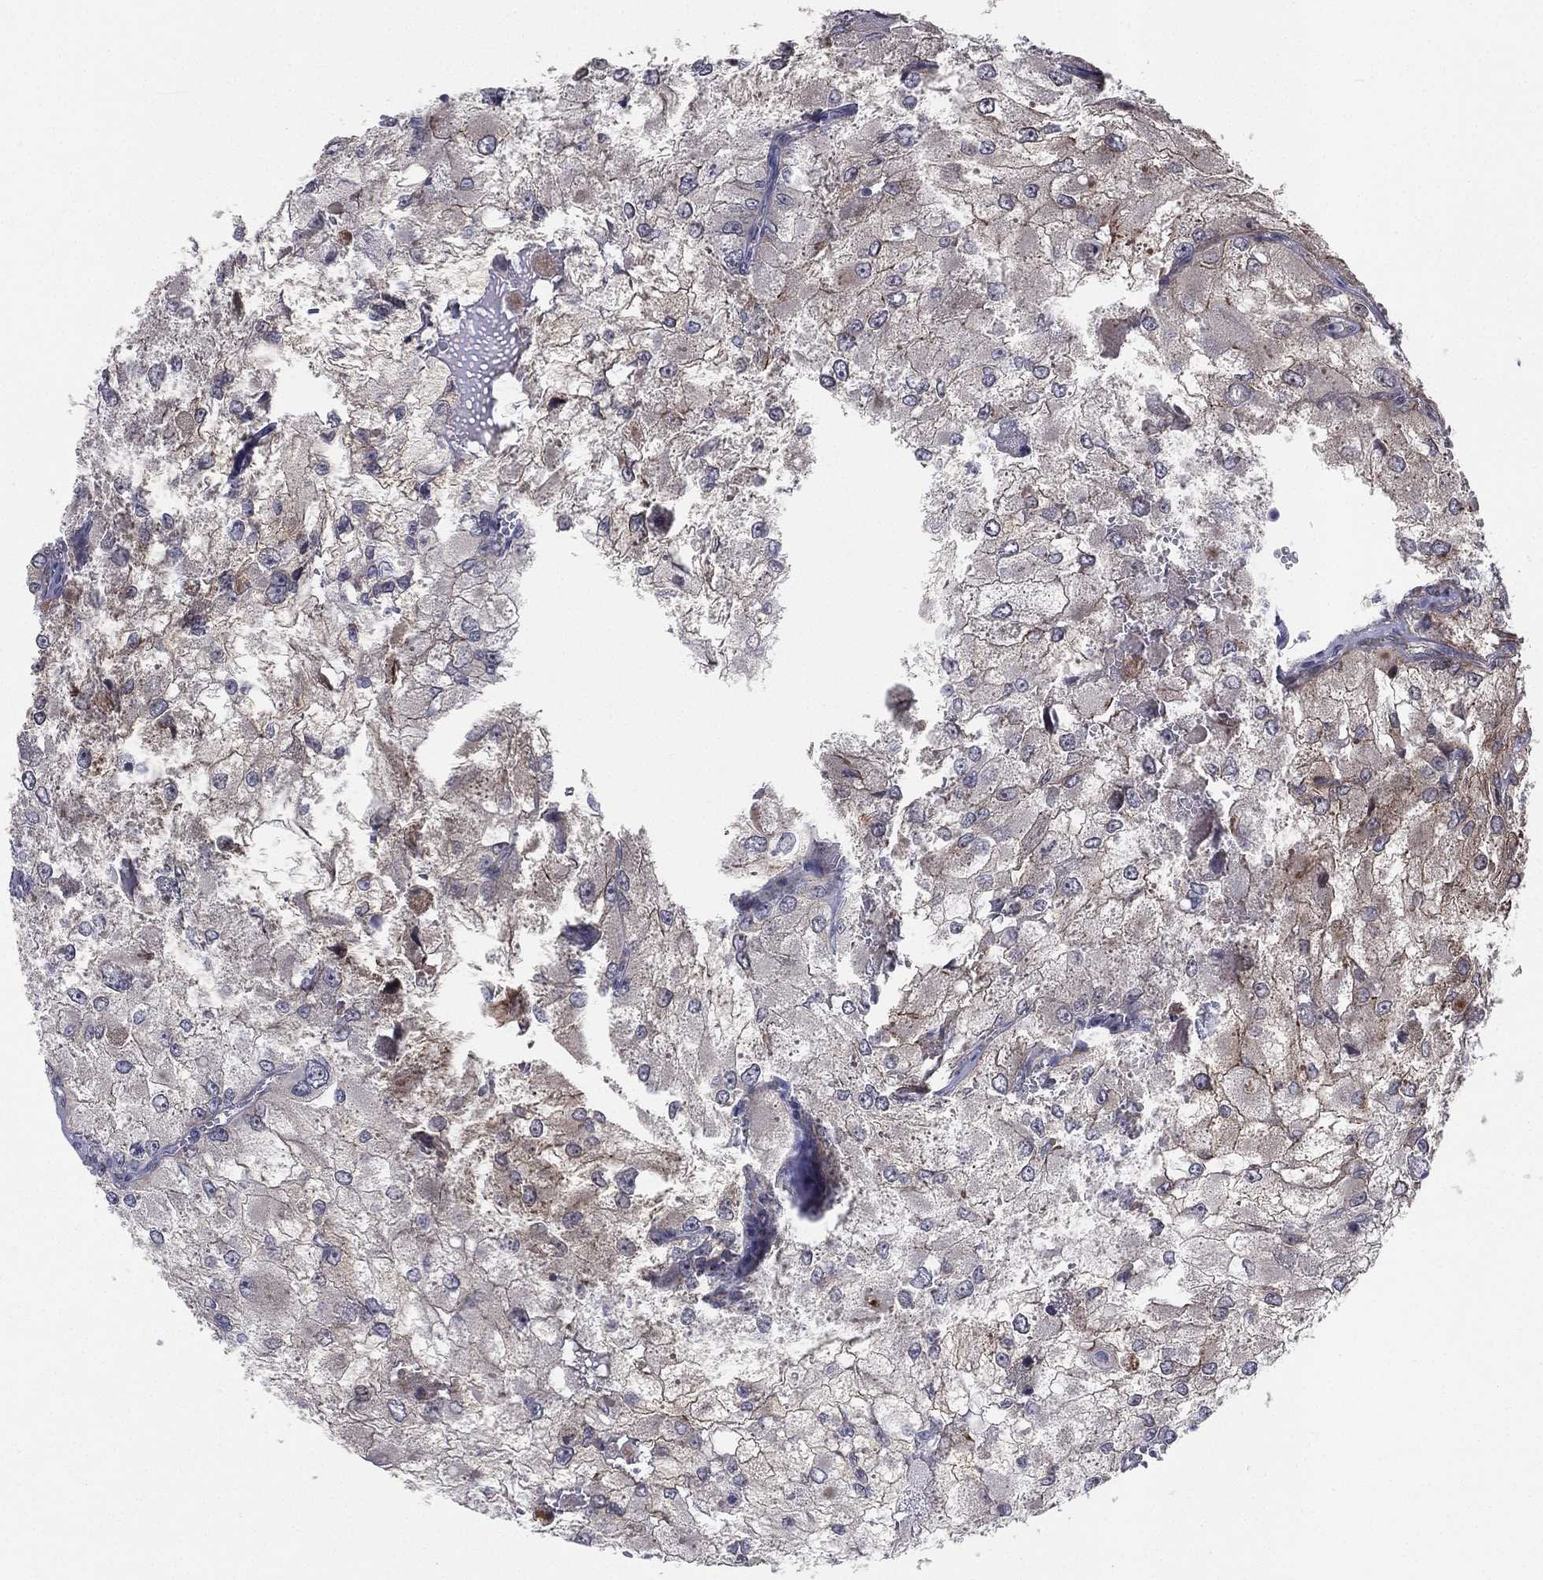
{"staining": {"intensity": "weak", "quantity": "<25%", "location": "cytoplasmic/membranous"}, "tissue": "renal cancer", "cell_type": "Tumor cells", "image_type": "cancer", "snomed": [{"axis": "morphology", "description": "Adenocarcinoma, NOS"}, {"axis": "topography", "description": "Kidney"}], "caption": "Immunohistochemistry (IHC) of adenocarcinoma (renal) demonstrates no positivity in tumor cells. (Immunohistochemistry (IHC), brightfield microscopy, high magnification).", "gene": "KAT14", "patient": {"sex": "female", "age": 70}}